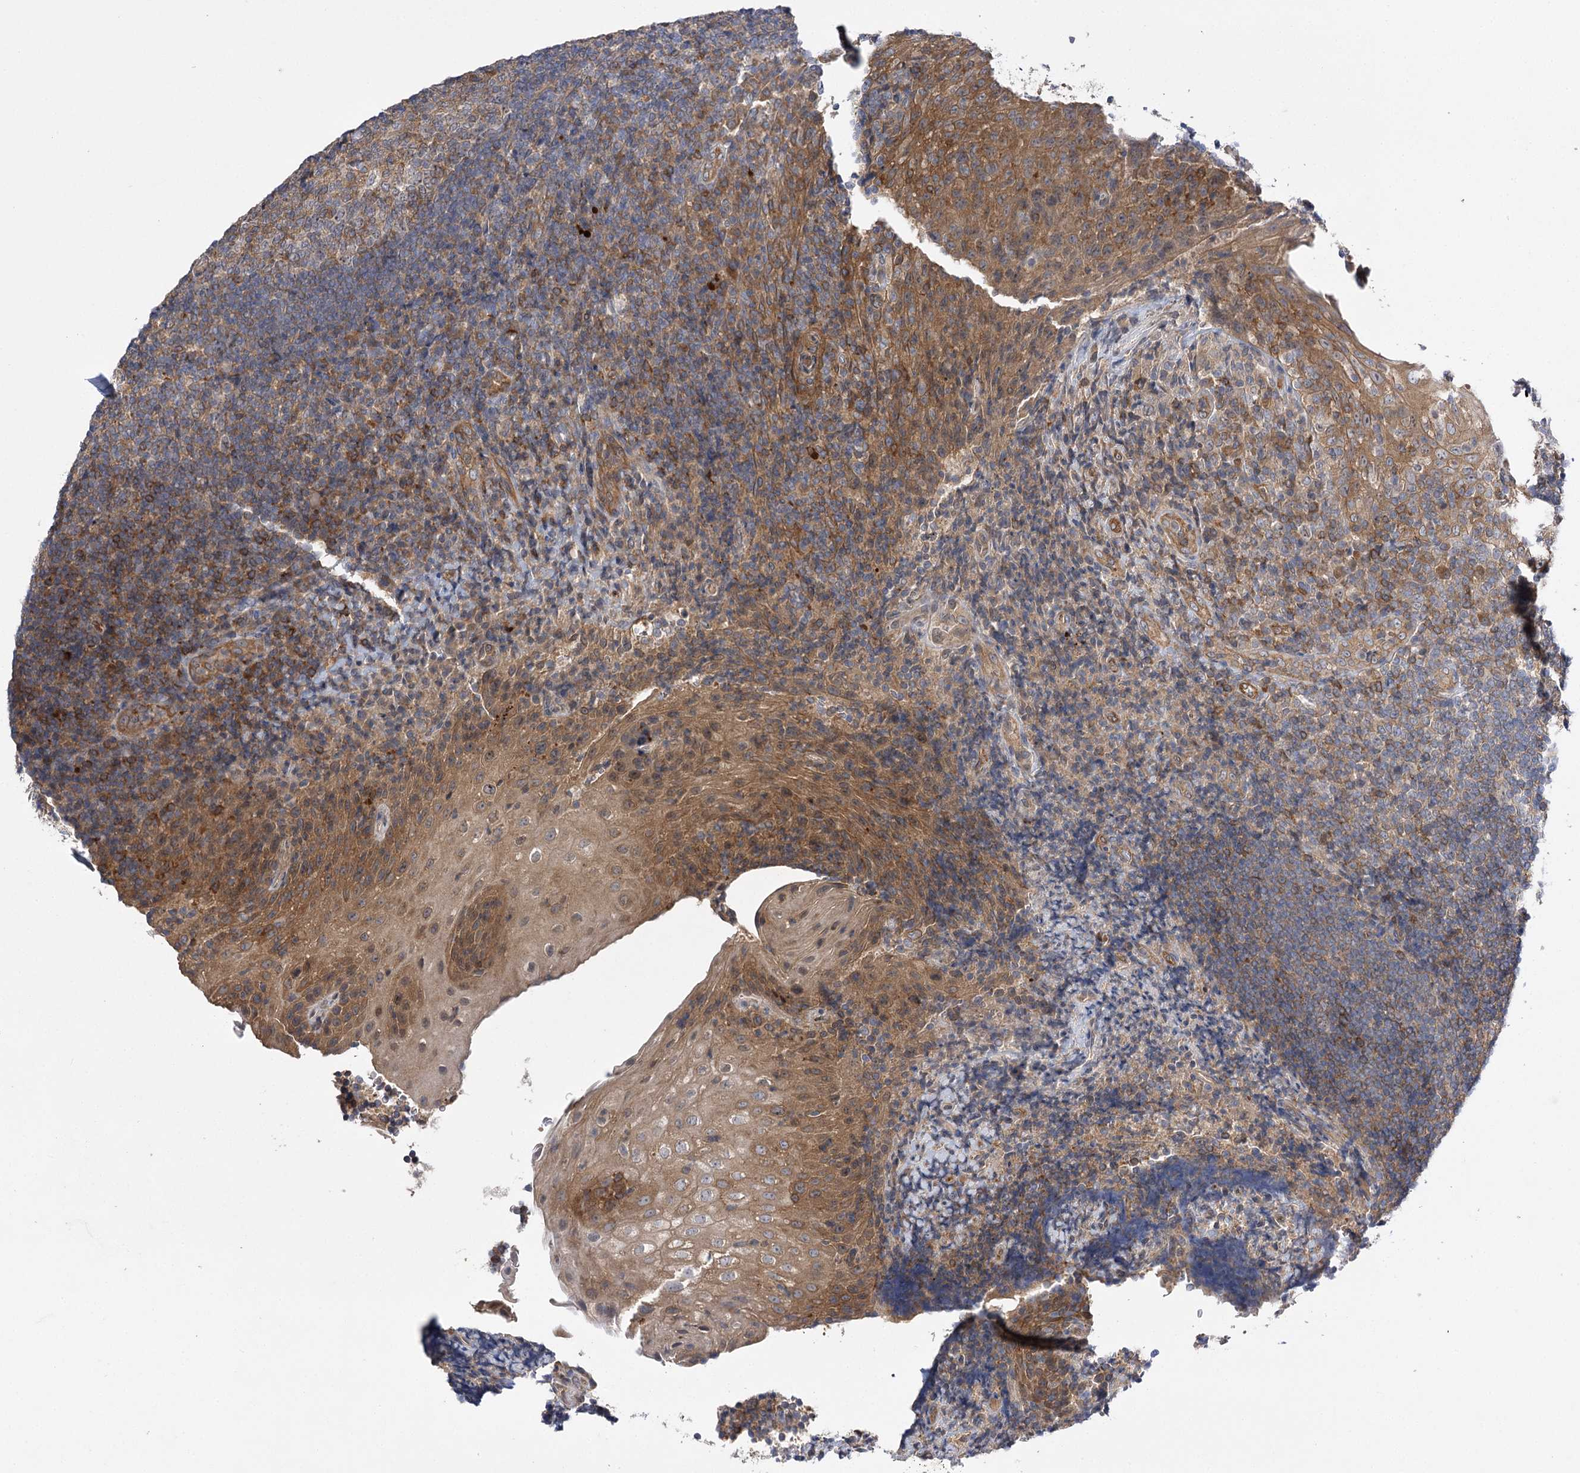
{"staining": {"intensity": "weak", "quantity": "<25%", "location": "cytoplasmic/membranous"}, "tissue": "tonsil", "cell_type": "Germinal center cells", "image_type": "normal", "snomed": [{"axis": "morphology", "description": "Normal tissue, NOS"}, {"axis": "topography", "description": "Tonsil"}], "caption": "Tonsil stained for a protein using IHC shows no expression germinal center cells.", "gene": "BCR", "patient": {"sex": "male", "age": 37}}